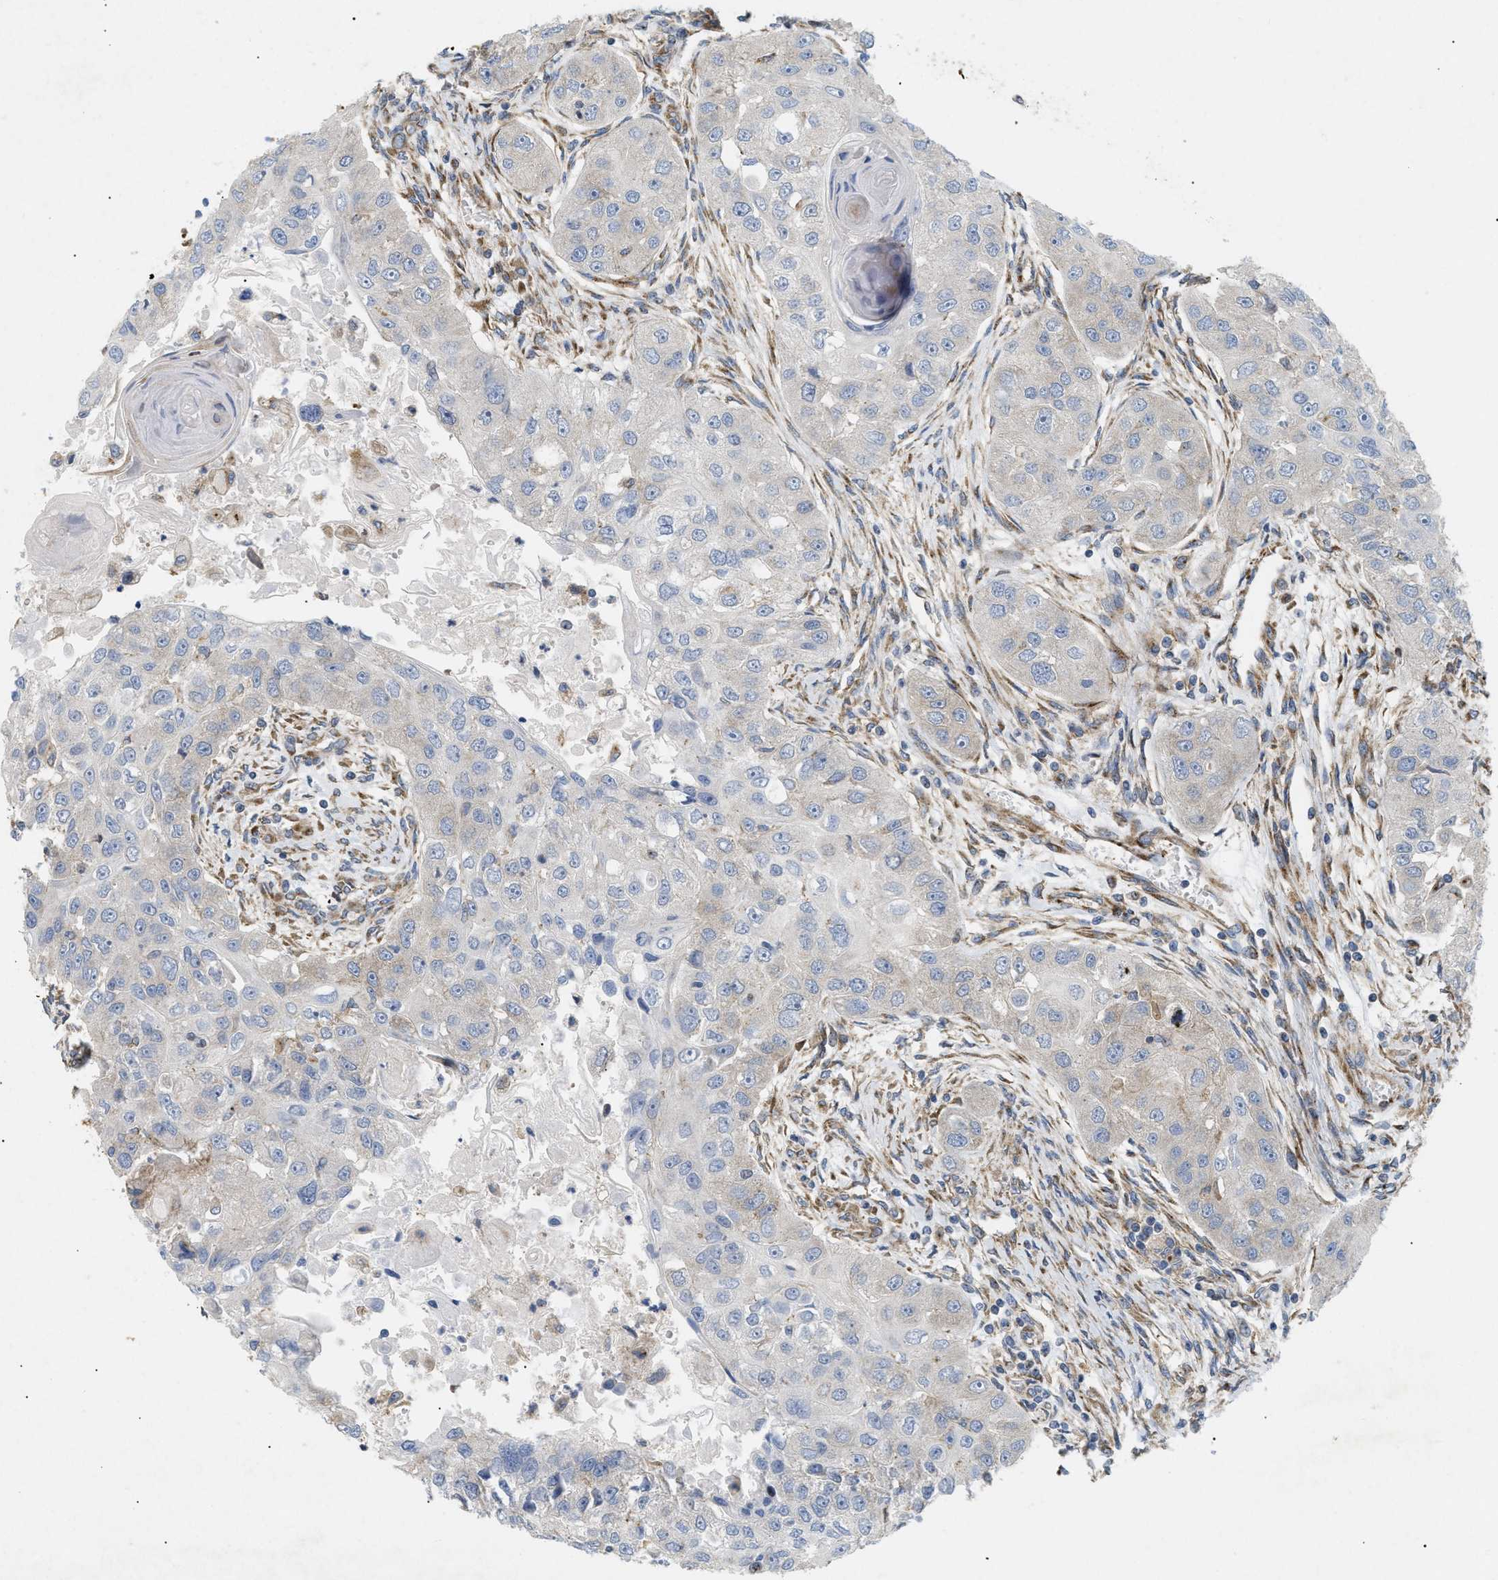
{"staining": {"intensity": "negative", "quantity": "none", "location": "none"}, "tissue": "head and neck cancer", "cell_type": "Tumor cells", "image_type": "cancer", "snomed": [{"axis": "morphology", "description": "Normal tissue, NOS"}, {"axis": "morphology", "description": "Squamous cell carcinoma, NOS"}, {"axis": "topography", "description": "Skeletal muscle"}, {"axis": "topography", "description": "Head-Neck"}], "caption": "High power microscopy image of an immunohistochemistry (IHC) micrograph of head and neck squamous cell carcinoma, revealing no significant expression in tumor cells.", "gene": "DCTN4", "patient": {"sex": "male", "age": 51}}